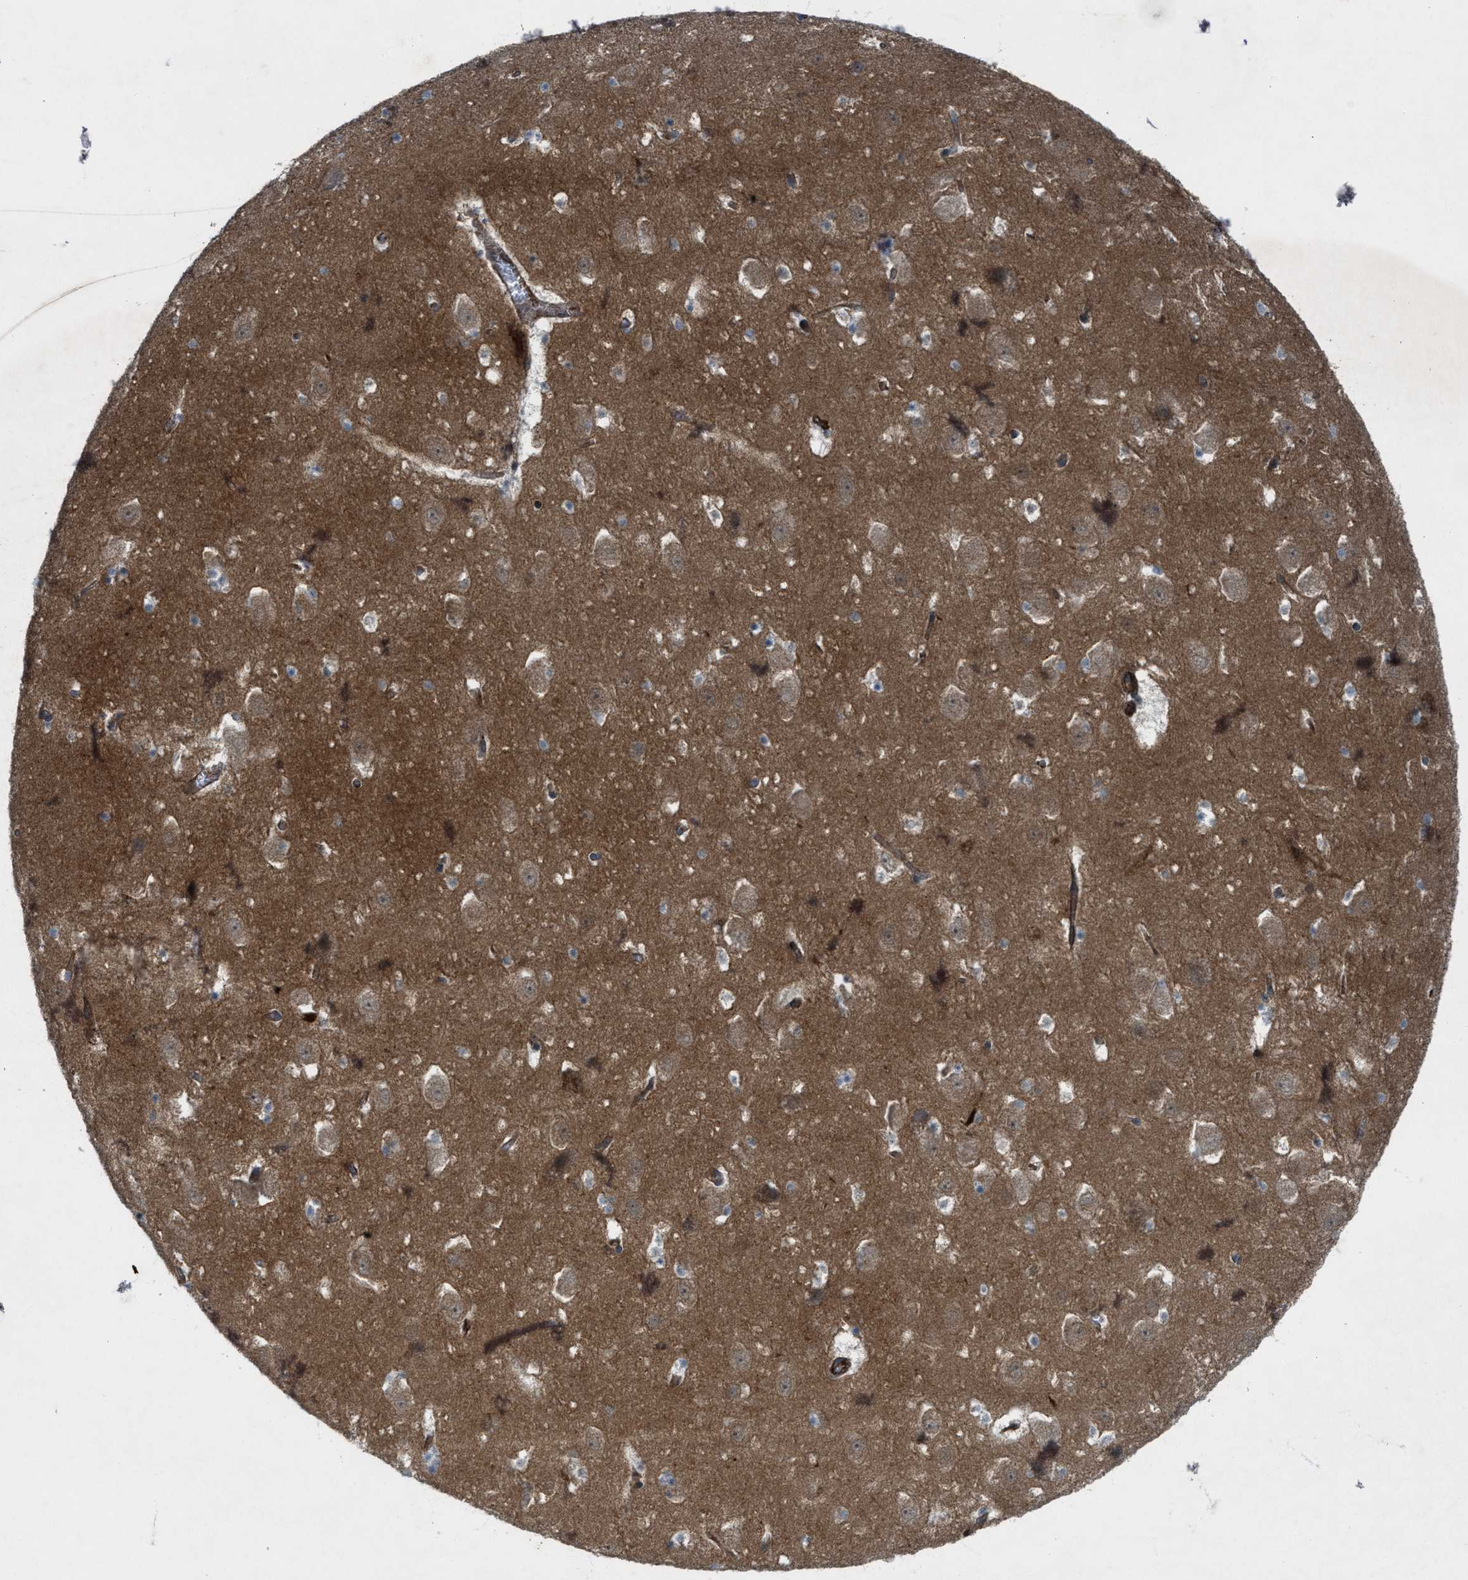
{"staining": {"intensity": "moderate", "quantity": ">75%", "location": "cytoplasmic/membranous"}, "tissue": "hippocampus", "cell_type": "Glial cells", "image_type": "normal", "snomed": [{"axis": "morphology", "description": "Normal tissue, NOS"}, {"axis": "topography", "description": "Hippocampus"}], "caption": "Protein expression analysis of benign hippocampus shows moderate cytoplasmic/membranous positivity in about >75% of glial cells.", "gene": "URGCP", "patient": {"sex": "male", "age": 45}}